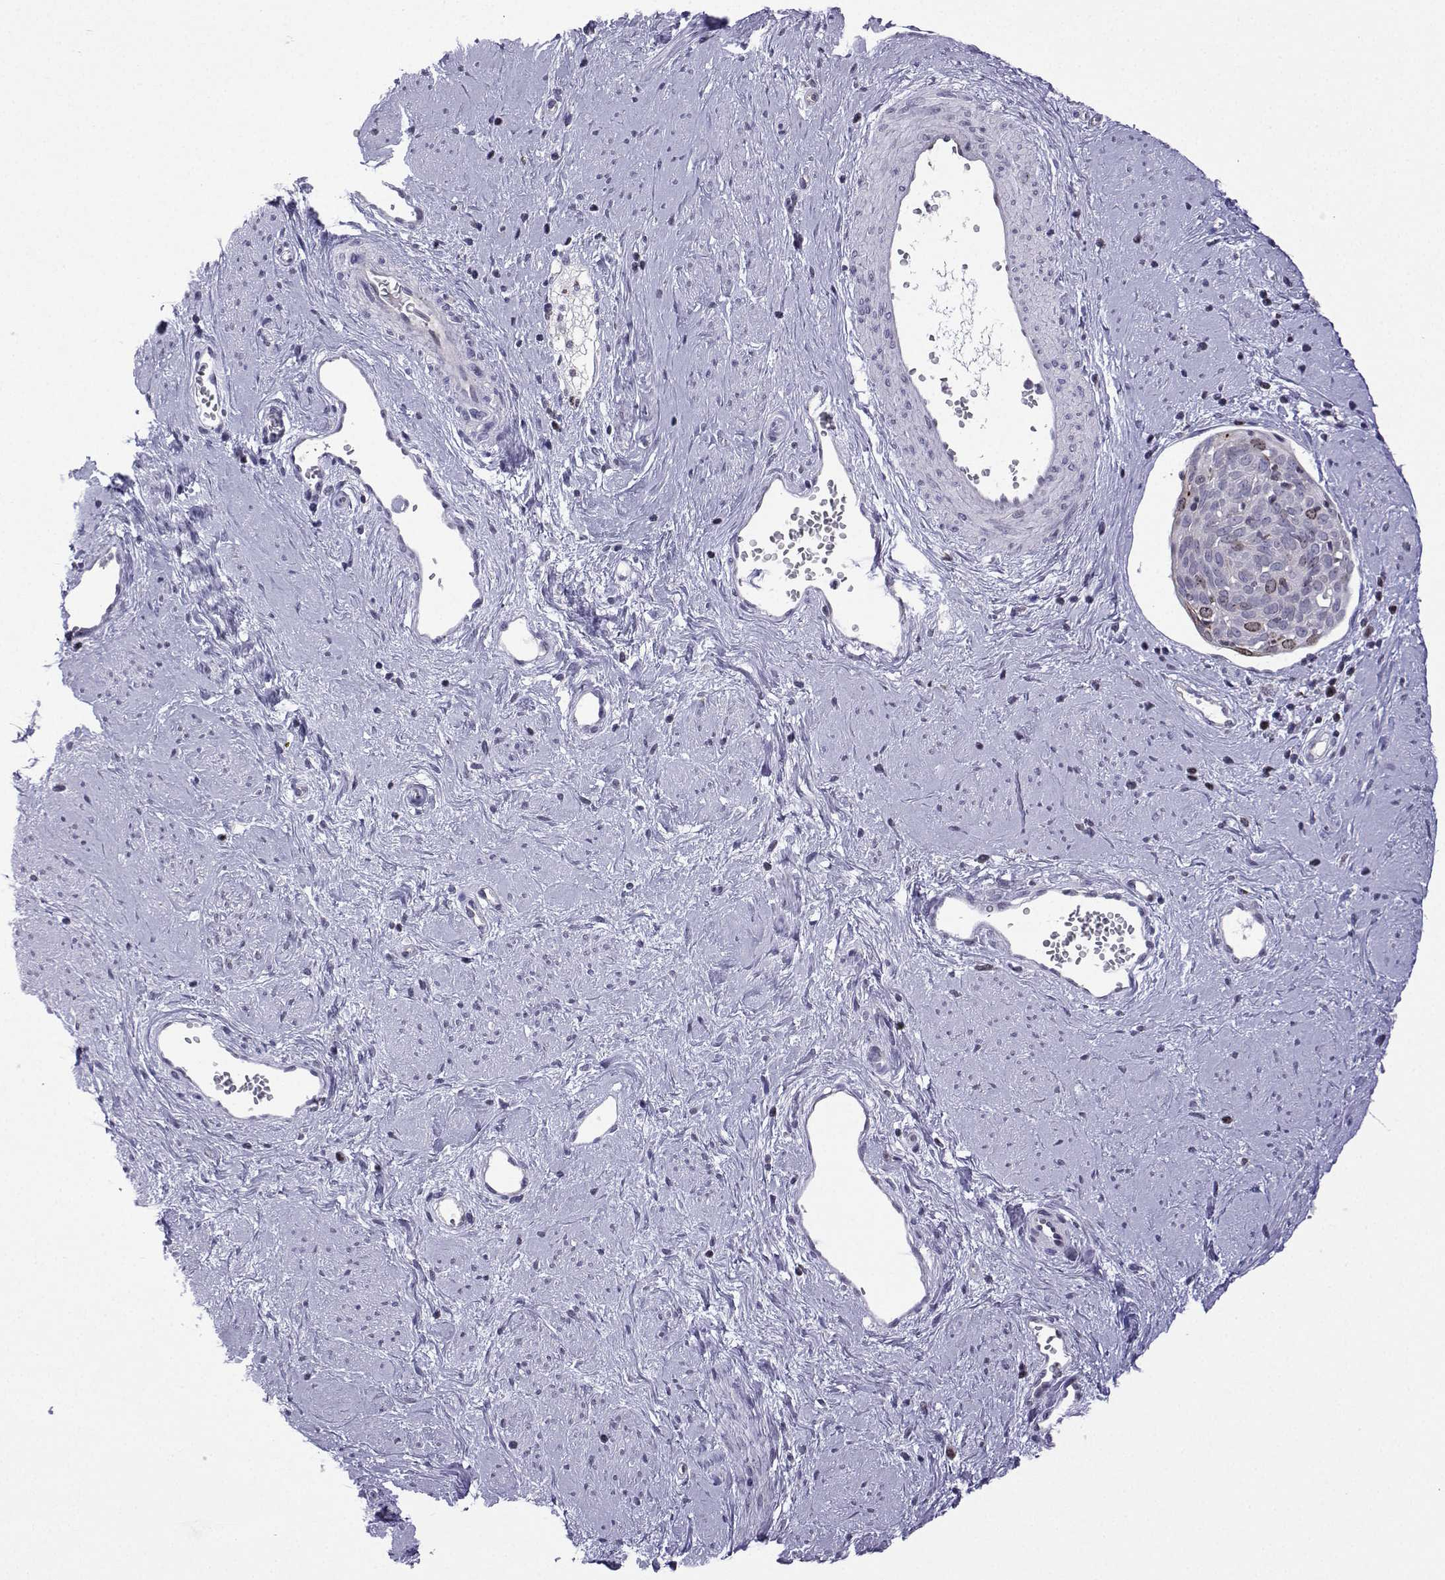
{"staining": {"intensity": "moderate", "quantity": "<25%", "location": "cytoplasmic/membranous,nuclear"}, "tissue": "cervical cancer", "cell_type": "Tumor cells", "image_type": "cancer", "snomed": [{"axis": "morphology", "description": "Squamous cell carcinoma, NOS"}, {"axis": "topography", "description": "Cervix"}], "caption": "This histopathology image displays immunohistochemistry (IHC) staining of human cervical cancer (squamous cell carcinoma), with low moderate cytoplasmic/membranous and nuclear positivity in approximately <25% of tumor cells.", "gene": "INCENP", "patient": {"sex": "female", "age": 39}}